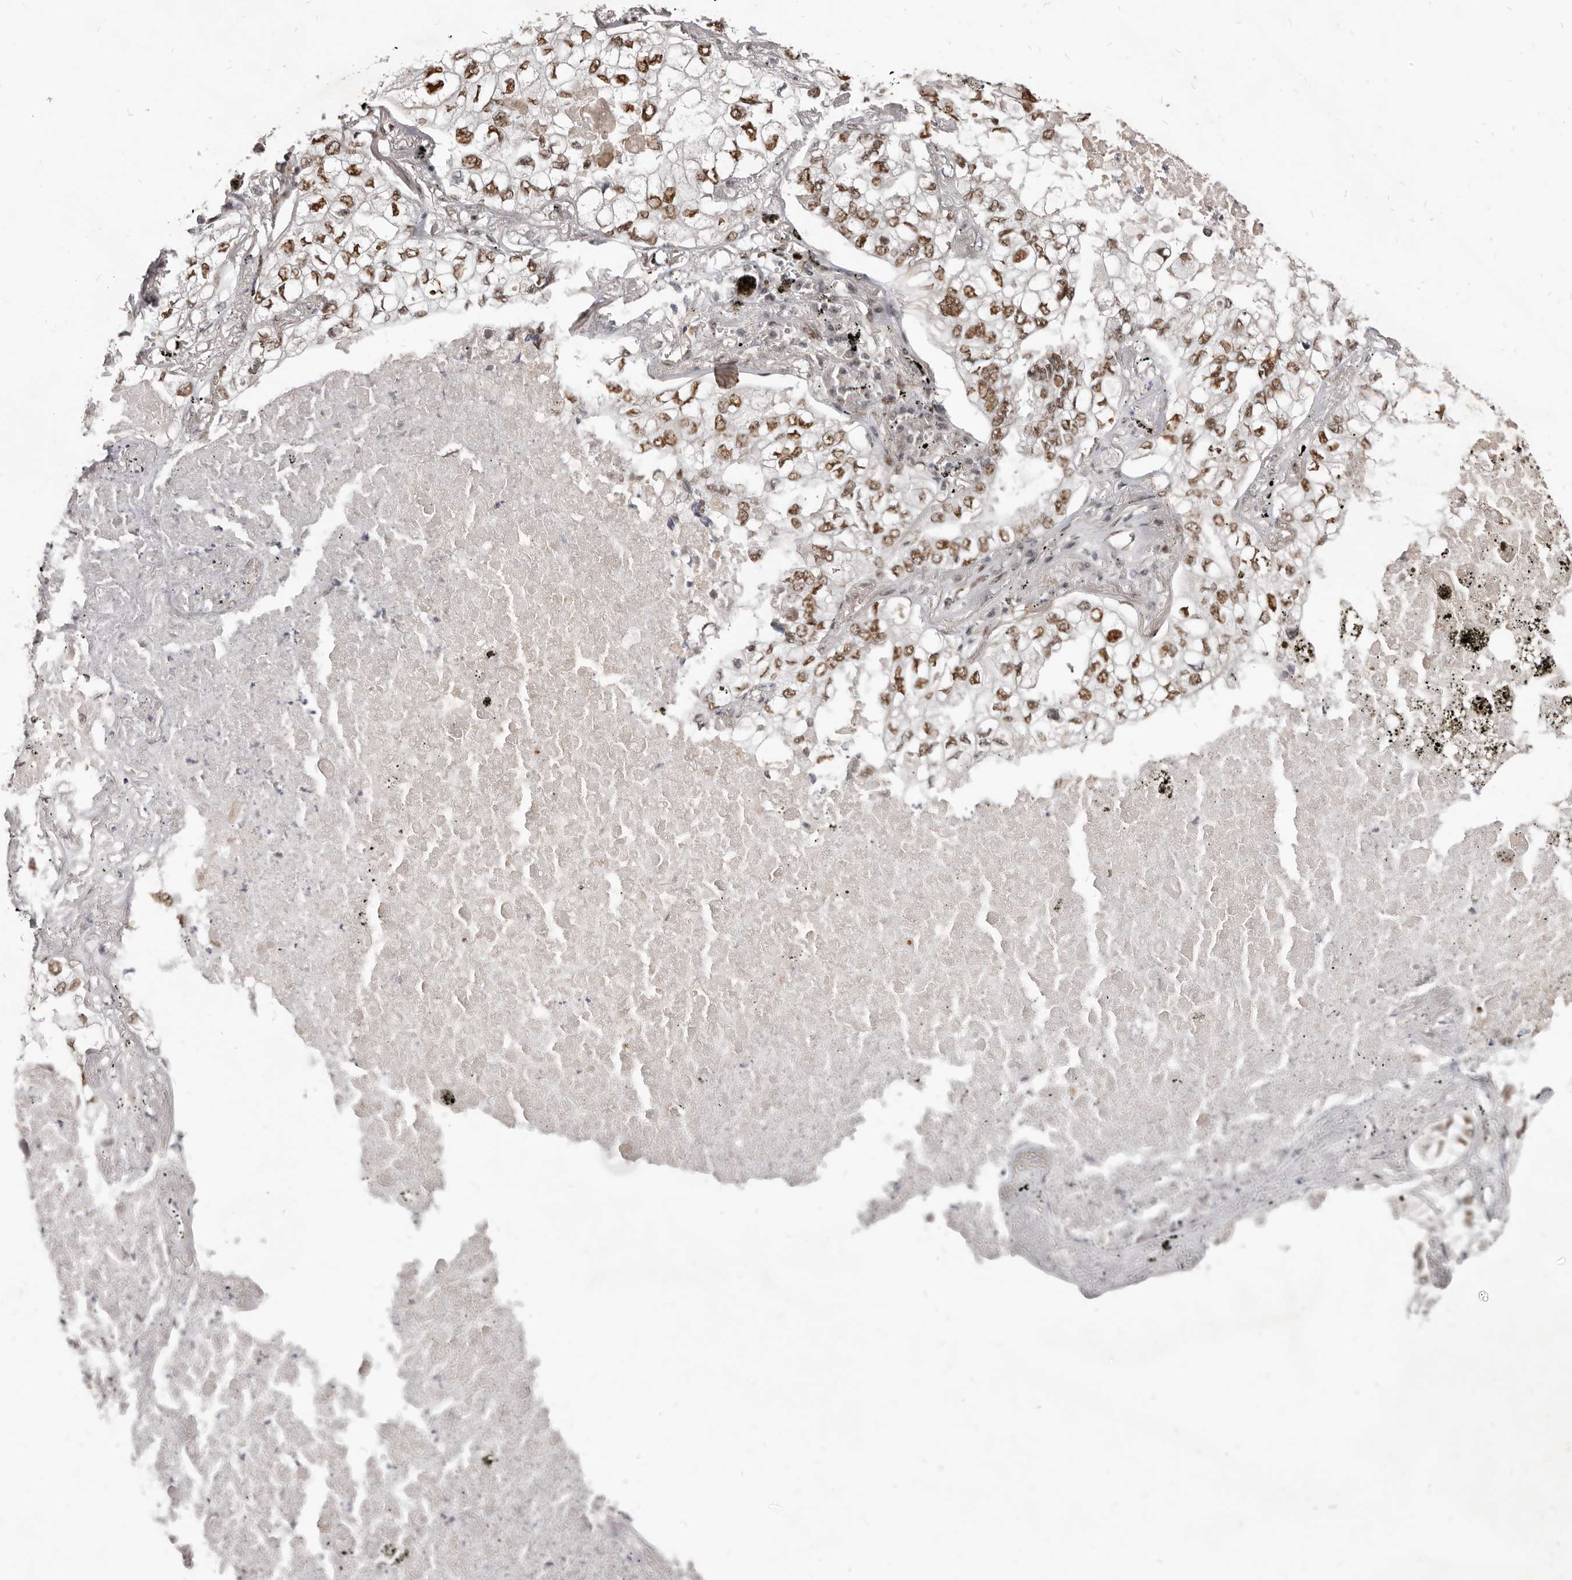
{"staining": {"intensity": "moderate", "quantity": ">75%", "location": "nuclear"}, "tissue": "lung cancer", "cell_type": "Tumor cells", "image_type": "cancer", "snomed": [{"axis": "morphology", "description": "Adenocarcinoma, NOS"}, {"axis": "topography", "description": "Lung"}], "caption": "A brown stain highlights moderate nuclear expression of a protein in human lung cancer (adenocarcinoma) tumor cells.", "gene": "ATF5", "patient": {"sex": "male", "age": 65}}